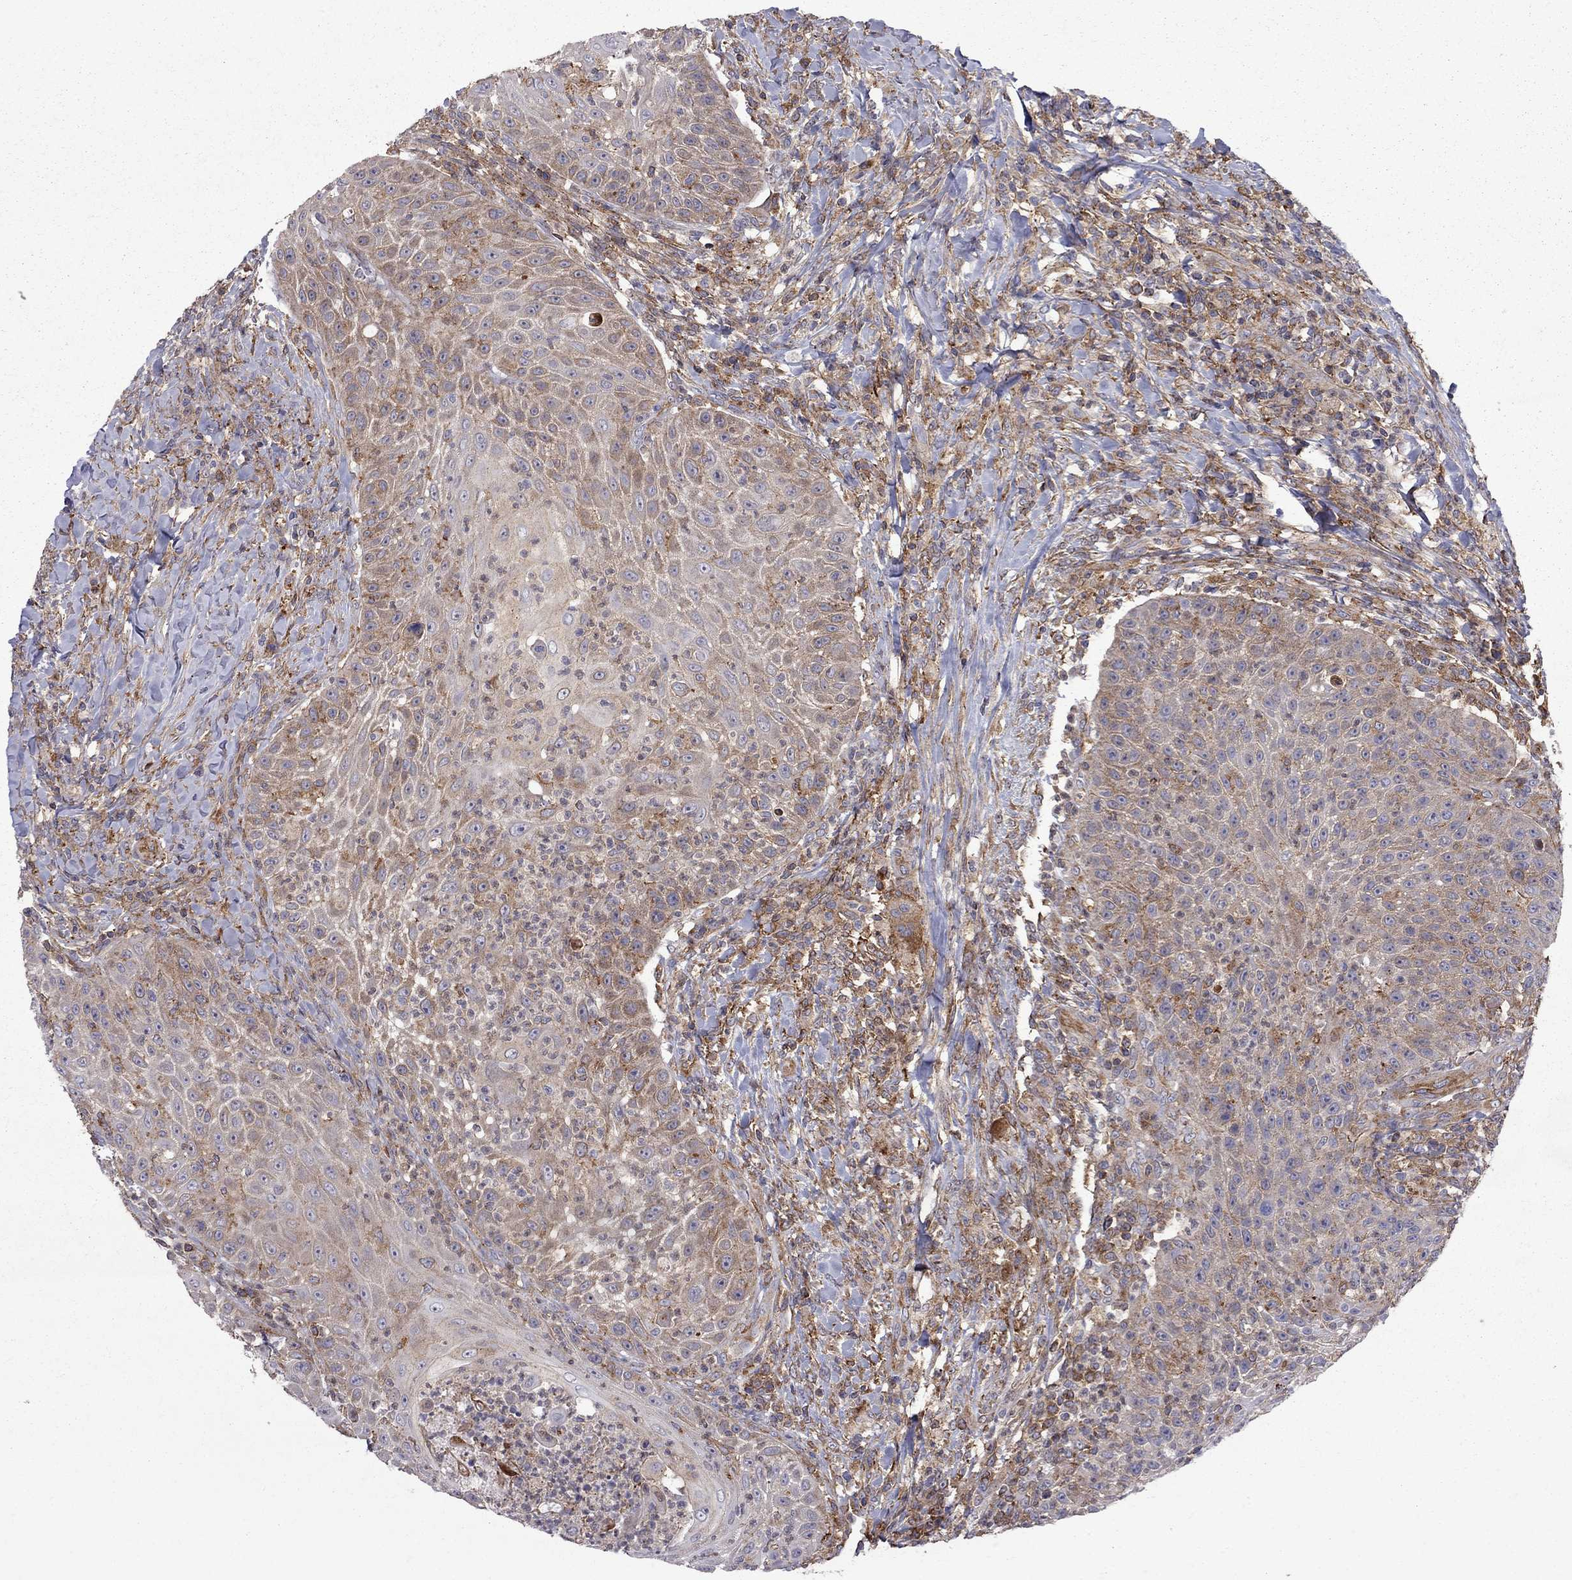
{"staining": {"intensity": "moderate", "quantity": "25%-75%", "location": "cytoplasmic/membranous"}, "tissue": "head and neck cancer", "cell_type": "Tumor cells", "image_type": "cancer", "snomed": [{"axis": "morphology", "description": "Squamous cell carcinoma, NOS"}, {"axis": "topography", "description": "Head-Neck"}], "caption": "IHC (DAB (3,3'-diaminobenzidine)) staining of head and neck cancer (squamous cell carcinoma) exhibits moderate cytoplasmic/membranous protein expression in about 25%-75% of tumor cells. The protein of interest is shown in brown color, while the nuclei are stained blue.", "gene": "EIF4E3", "patient": {"sex": "male", "age": 69}}